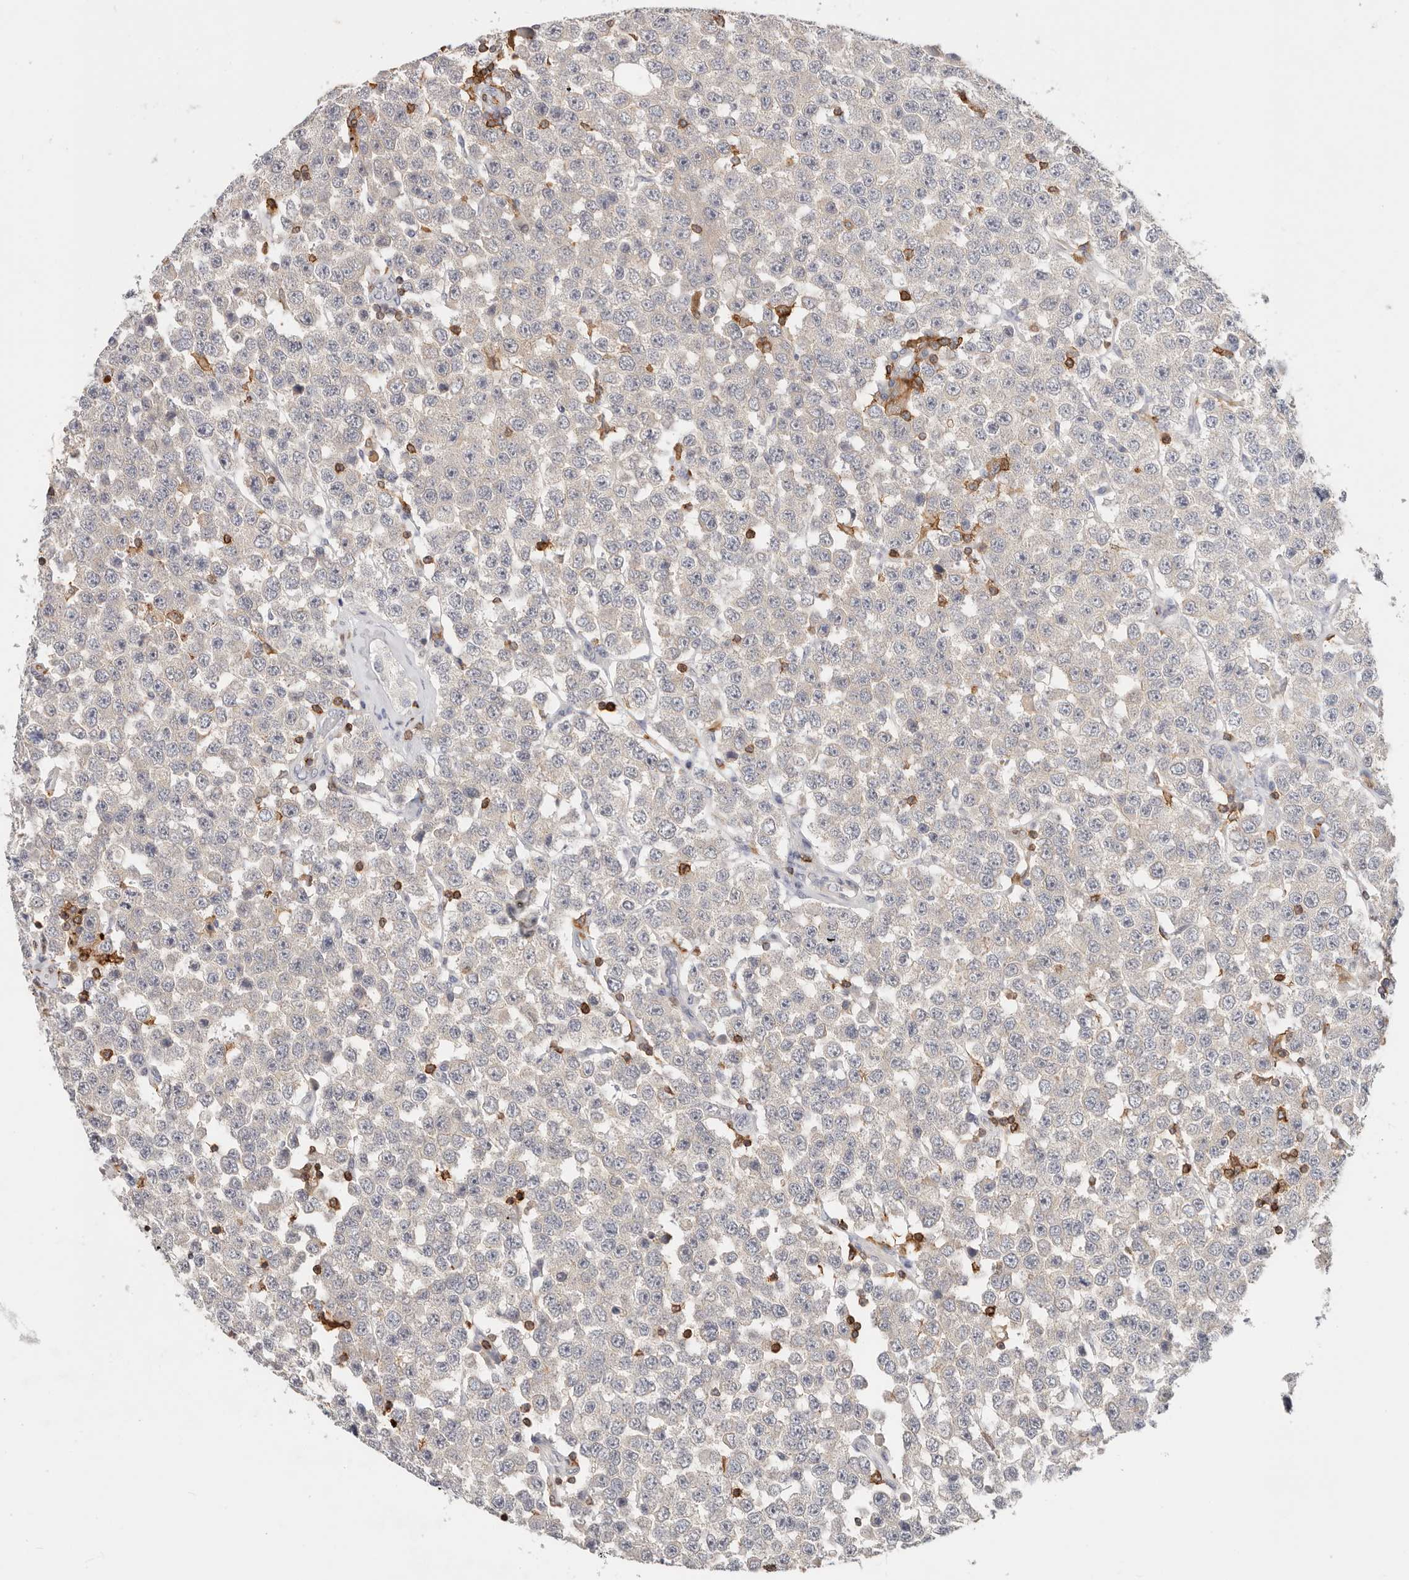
{"staining": {"intensity": "negative", "quantity": "none", "location": "none"}, "tissue": "testis cancer", "cell_type": "Tumor cells", "image_type": "cancer", "snomed": [{"axis": "morphology", "description": "Seminoma, NOS"}, {"axis": "topography", "description": "Testis"}], "caption": "There is no significant staining in tumor cells of testis seminoma.", "gene": "TMEM63B", "patient": {"sex": "male", "age": 28}}